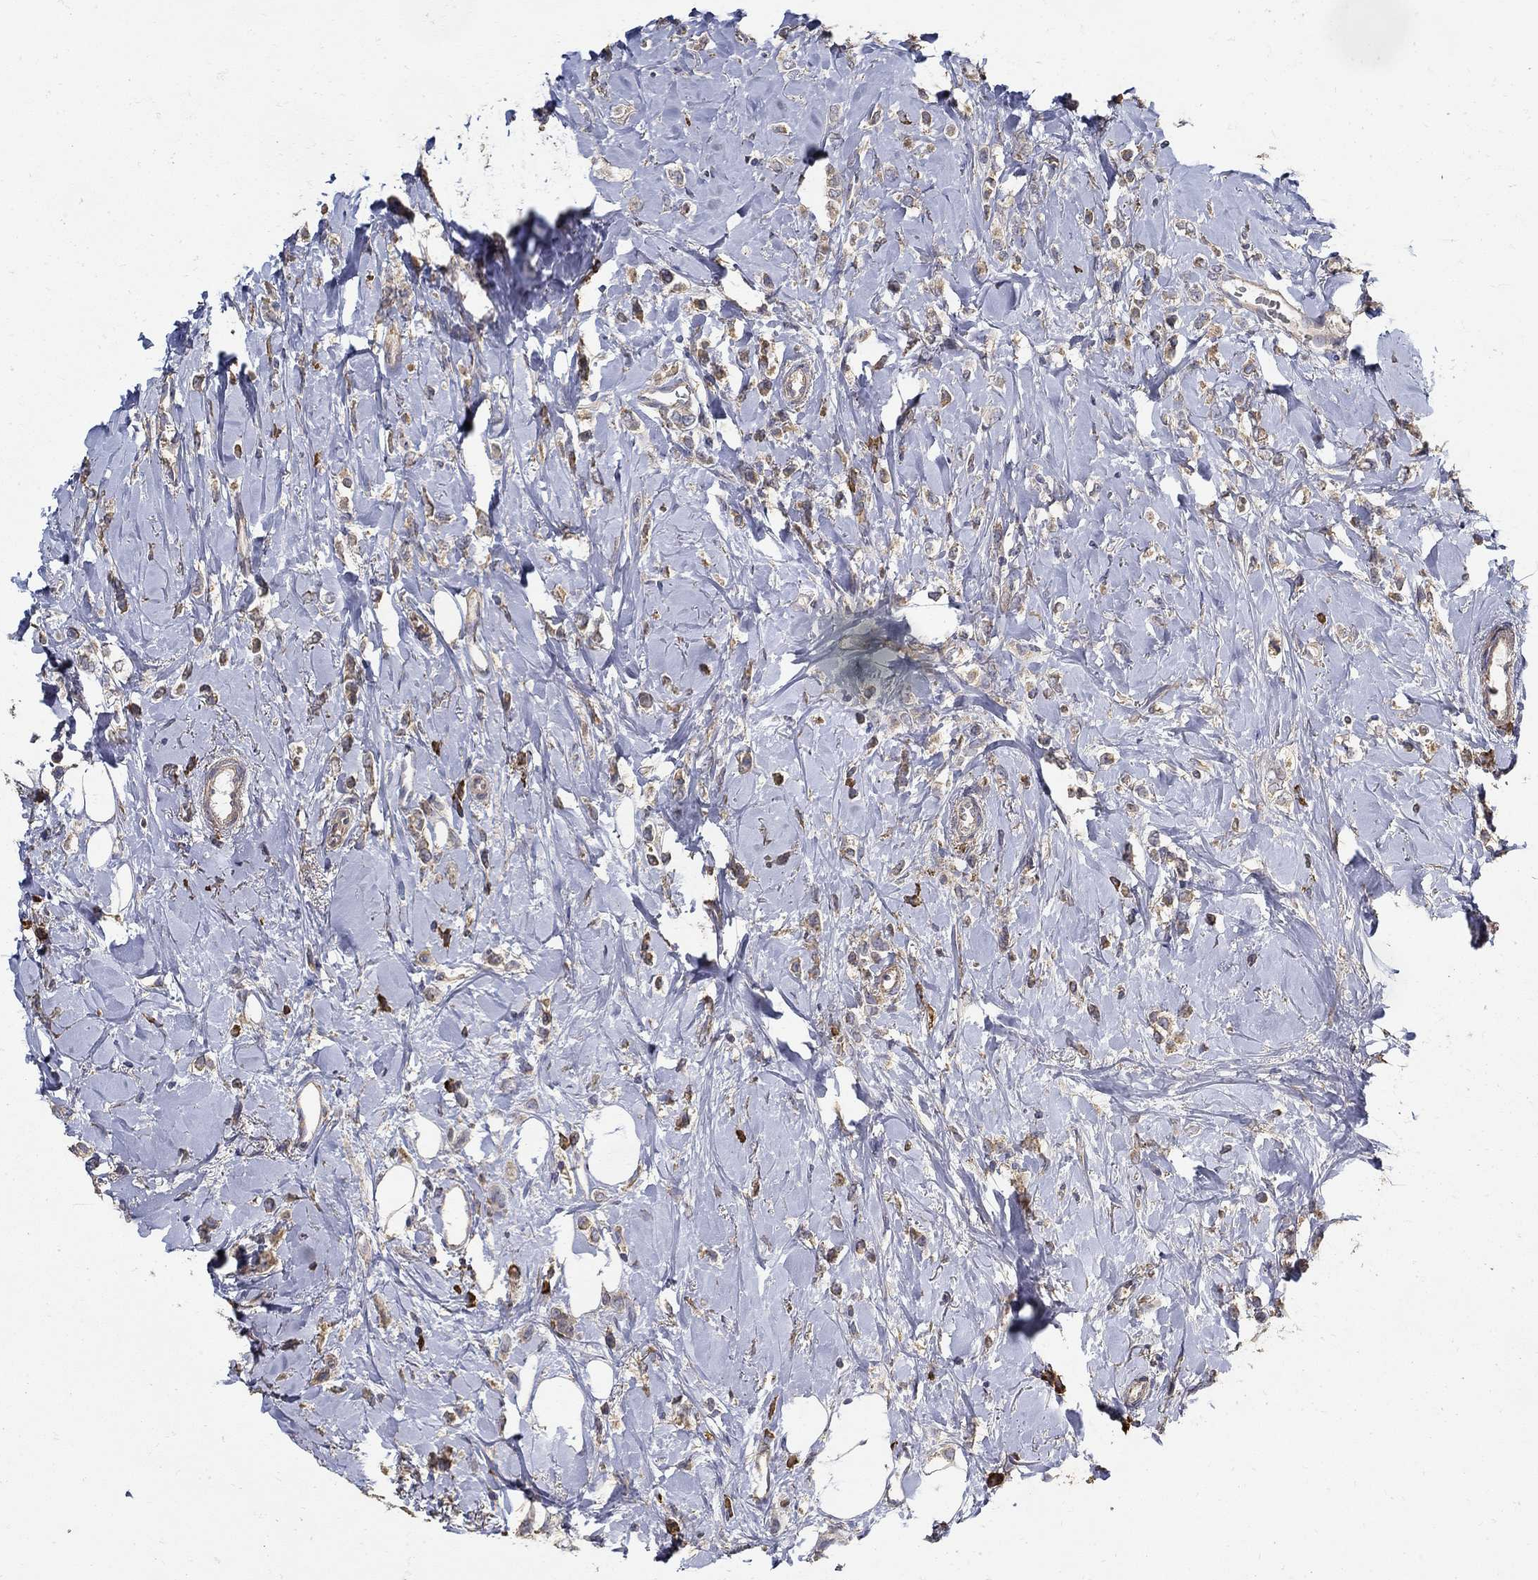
{"staining": {"intensity": "moderate", "quantity": "<25%", "location": "cytoplasmic/membranous"}, "tissue": "breast cancer", "cell_type": "Tumor cells", "image_type": "cancer", "snomed": [{"axis": "morphology", "description": "Lobular carcinoma"}, {"axis": "topography", "description": "Breast"}], "caption": "Immunohistochemistry (DAB) staining of human breast cancer (lobular carcinoma) displays moderate cytoplasmic/membranous protein positivity in approximately <25% of tumor cells.", "gene": "EMILIN3", "patient": {"sex": "female", "age": 66}}